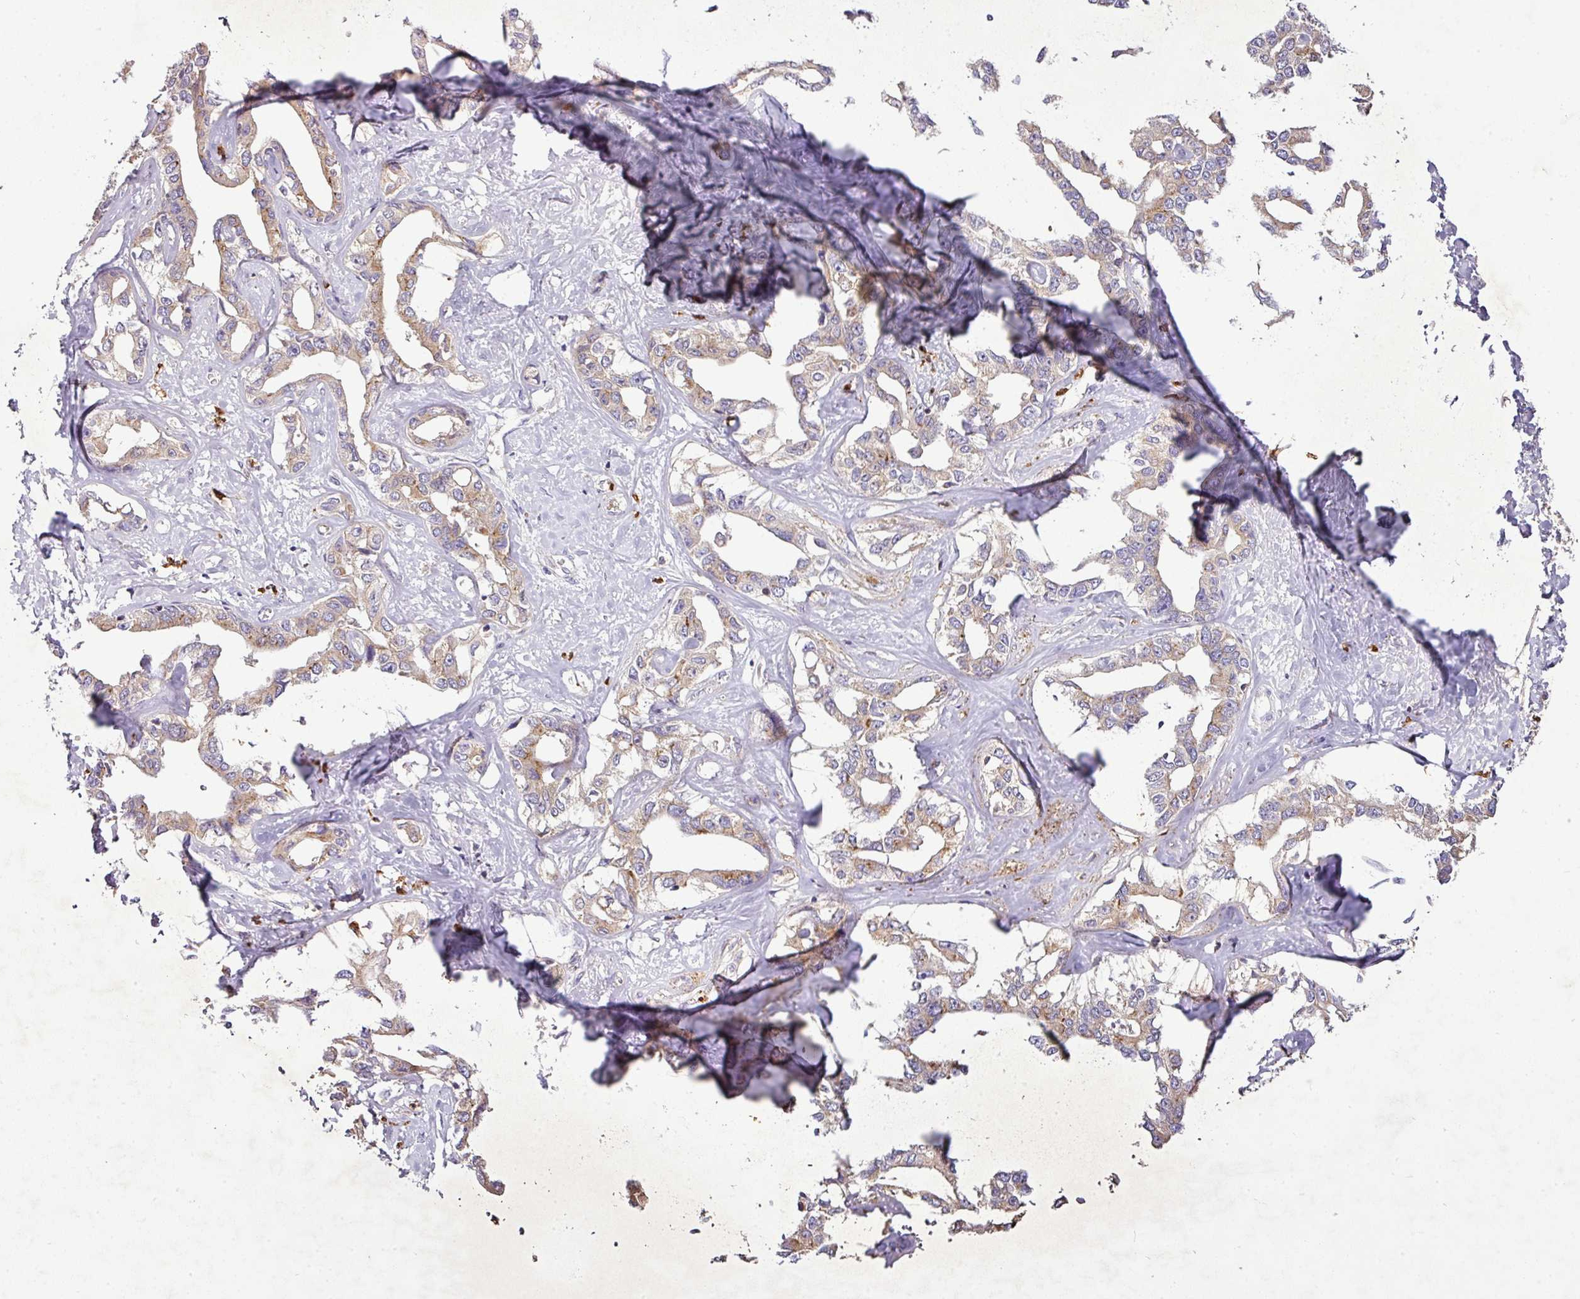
{"staining": {"intensity": "moderate", "quantity": ">75%", "location": "cytoplasmic/membranous"}, "tissue": "liver cancer", "cell_type": "Tumor cells", "image_type": "cancer", "snomed": [{"axis": "morphology", "description": "Cholangiocarcinoma"}, {"axis": "topography", "description": "Liver"}], "caption": "High-magnification brightfield microscopy of cholangiocarcinoma (liver) stained with DAB (brown) and counterstained with hematoxylin (blue). tumor cells exhibit moderate cytoplasmic/membranous staining is appreciated in approximately>75% of cells.", "gene": "CAB39L", "patient": {"sex": "male", "age": 59}}